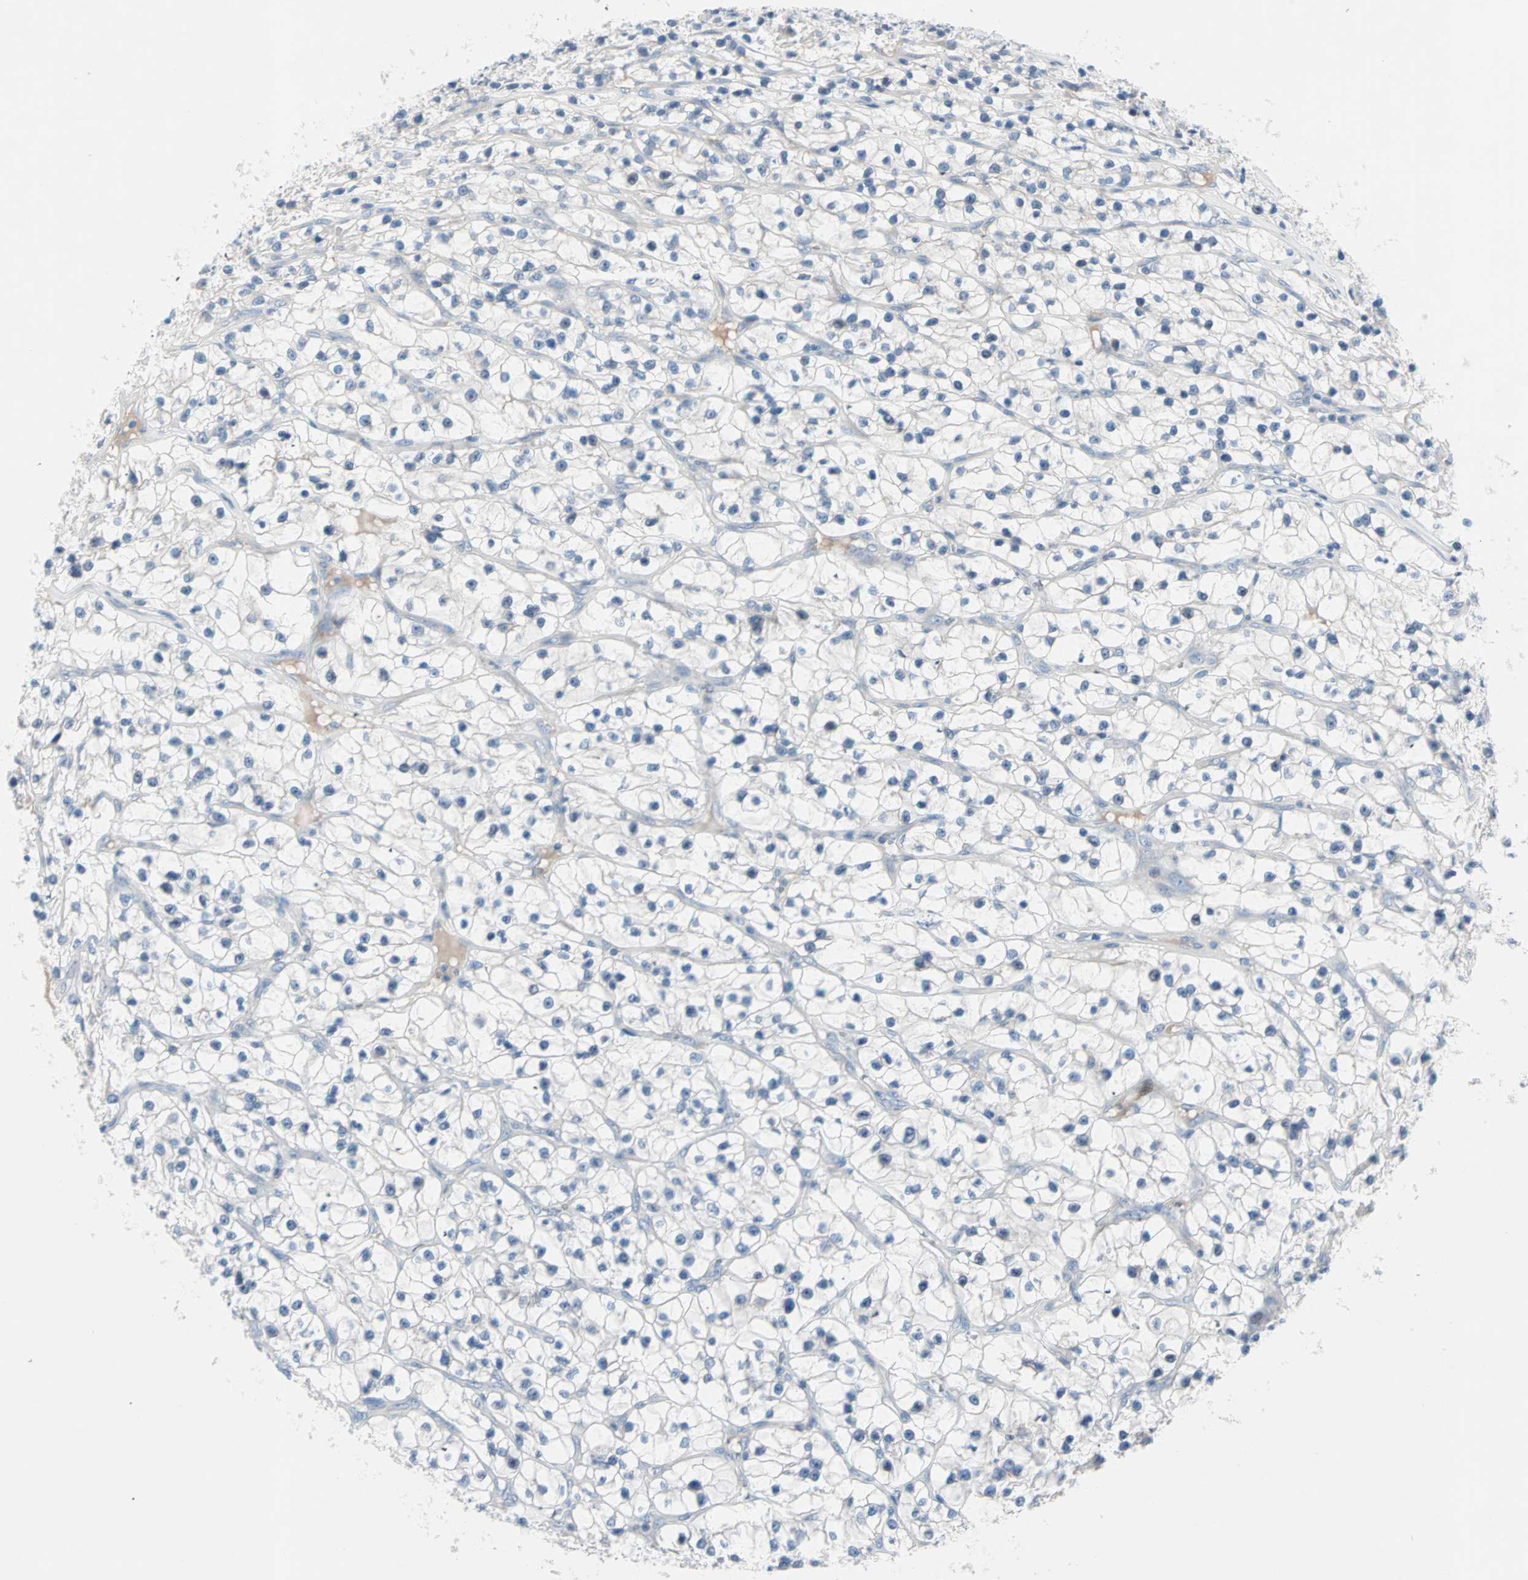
{"staining": {"intensity": "negative", "quantity": "none", "location": "none"}, "tissue": "renal cancer", "cell_type": "Tumor cells", "image_type": "cancer", "snomed": [{"axis": "morphology", "description": "Adenocarcinoma, NOS"}, {"axis": "topography", "description": "Kidney"}], "caption": "Image shows no significant protein expression in tumor cells of adenocarcinoma (renal). The staining was performed using DAB (3,3'-diaminobenzidine) to visualize the protein expression in brown, while the nuclei were stained in blue with hematoxylin (Magnification: 20x).", "gene": "NEFH", "patient": {"sex": "female", "age": 57}}